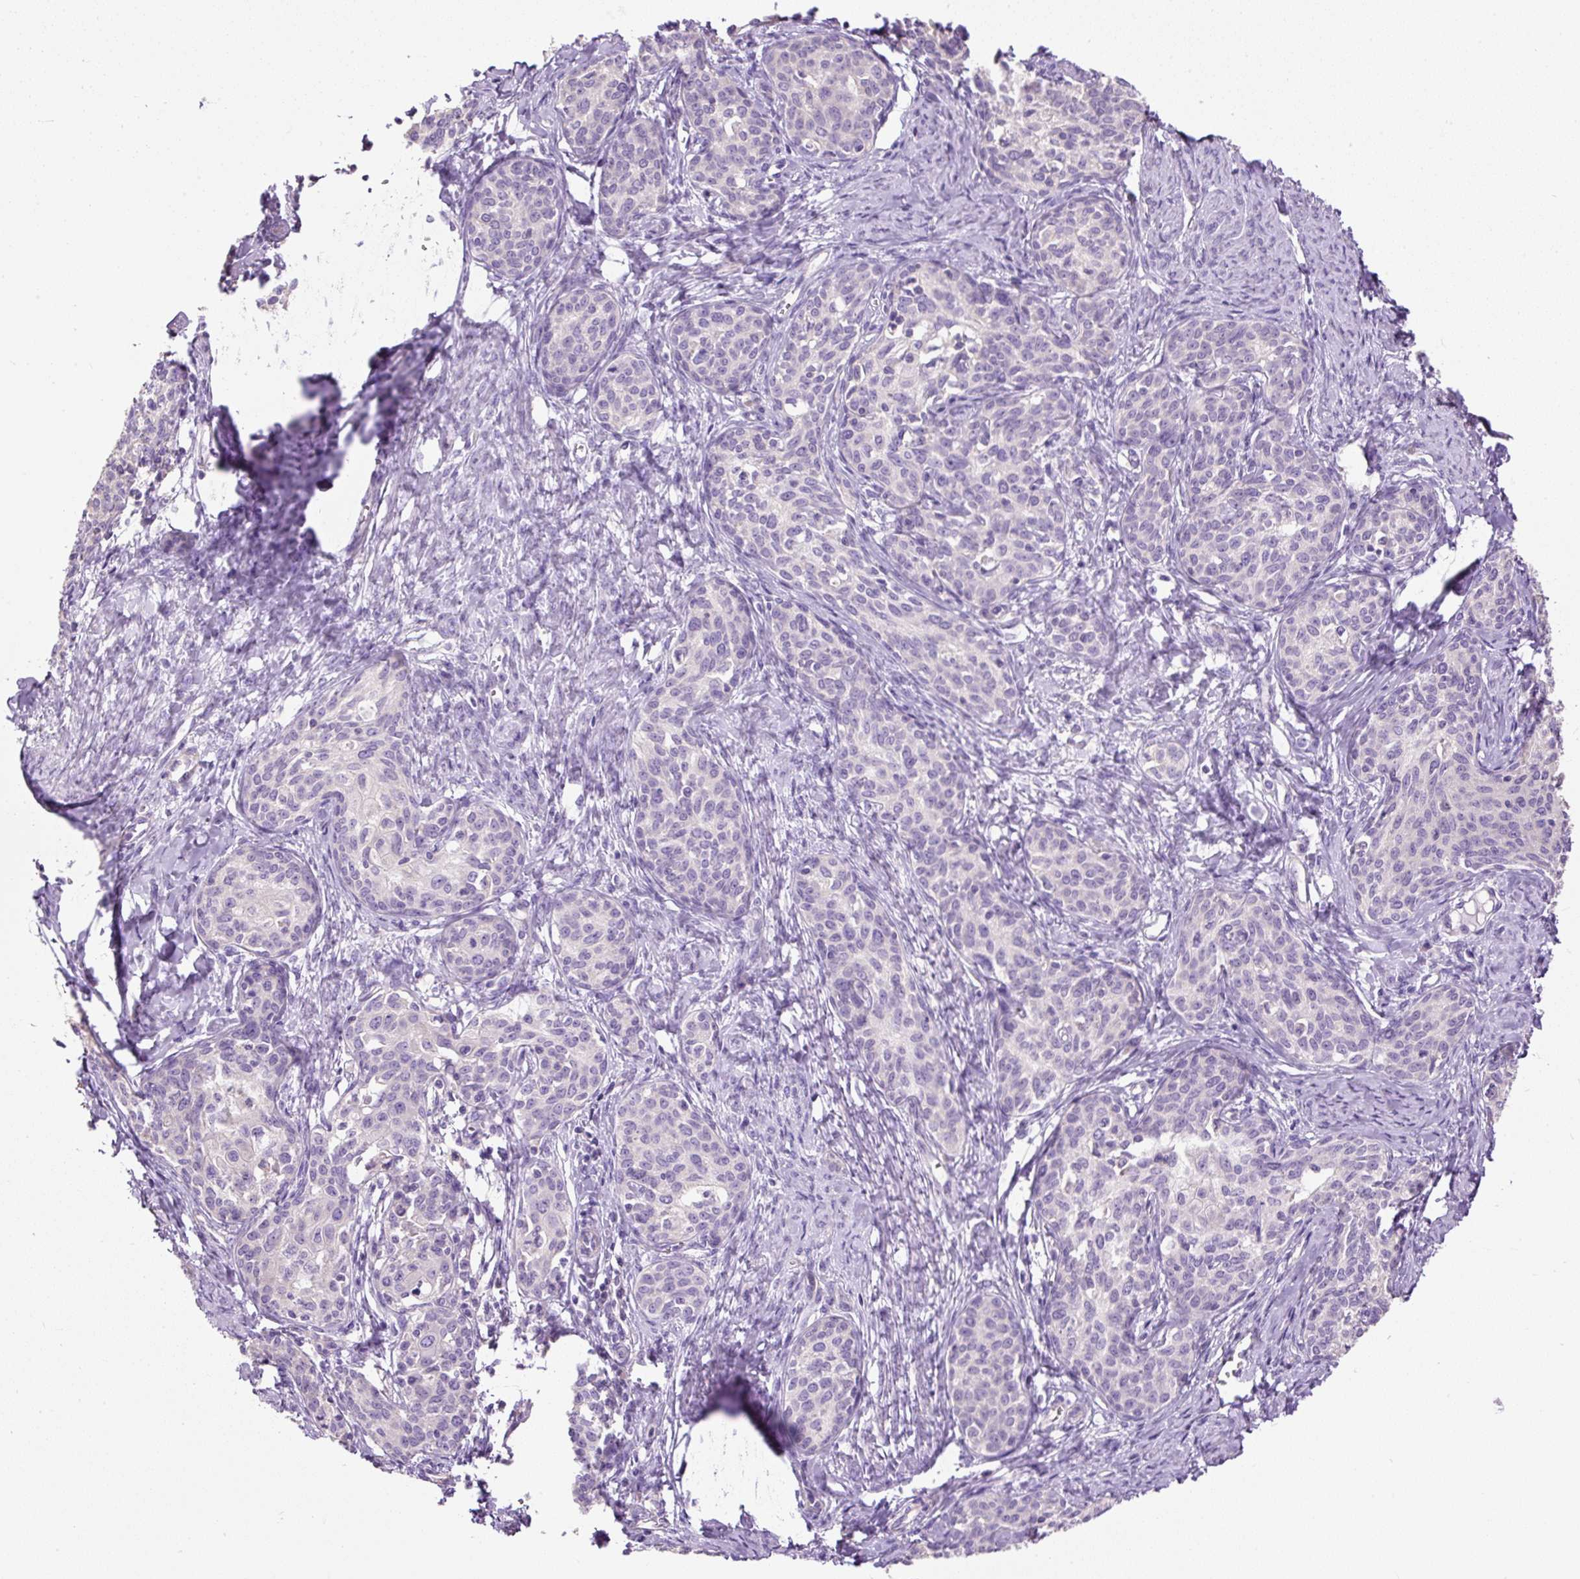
{"staining": {"intensity": "negative", "quantity": "none", "location": "none"}, "tissue": "cervical cancer", "cell_type": "Tumor cells", "image_type": "cancer", "snomed": [{"axis": "morphology", "description": "Squamous cell carcinoma, NOS"}, {"axis": "morphology", "description": "Adenocarcinoma, NOS"}, {"axis": "topography", "description": "Cervix"}], "caption": "Image shows no significant protein expression in tumor cells of cervical cancer.", "gene": "PDIA2", "patient": {"sex": "female", "age": 52}}